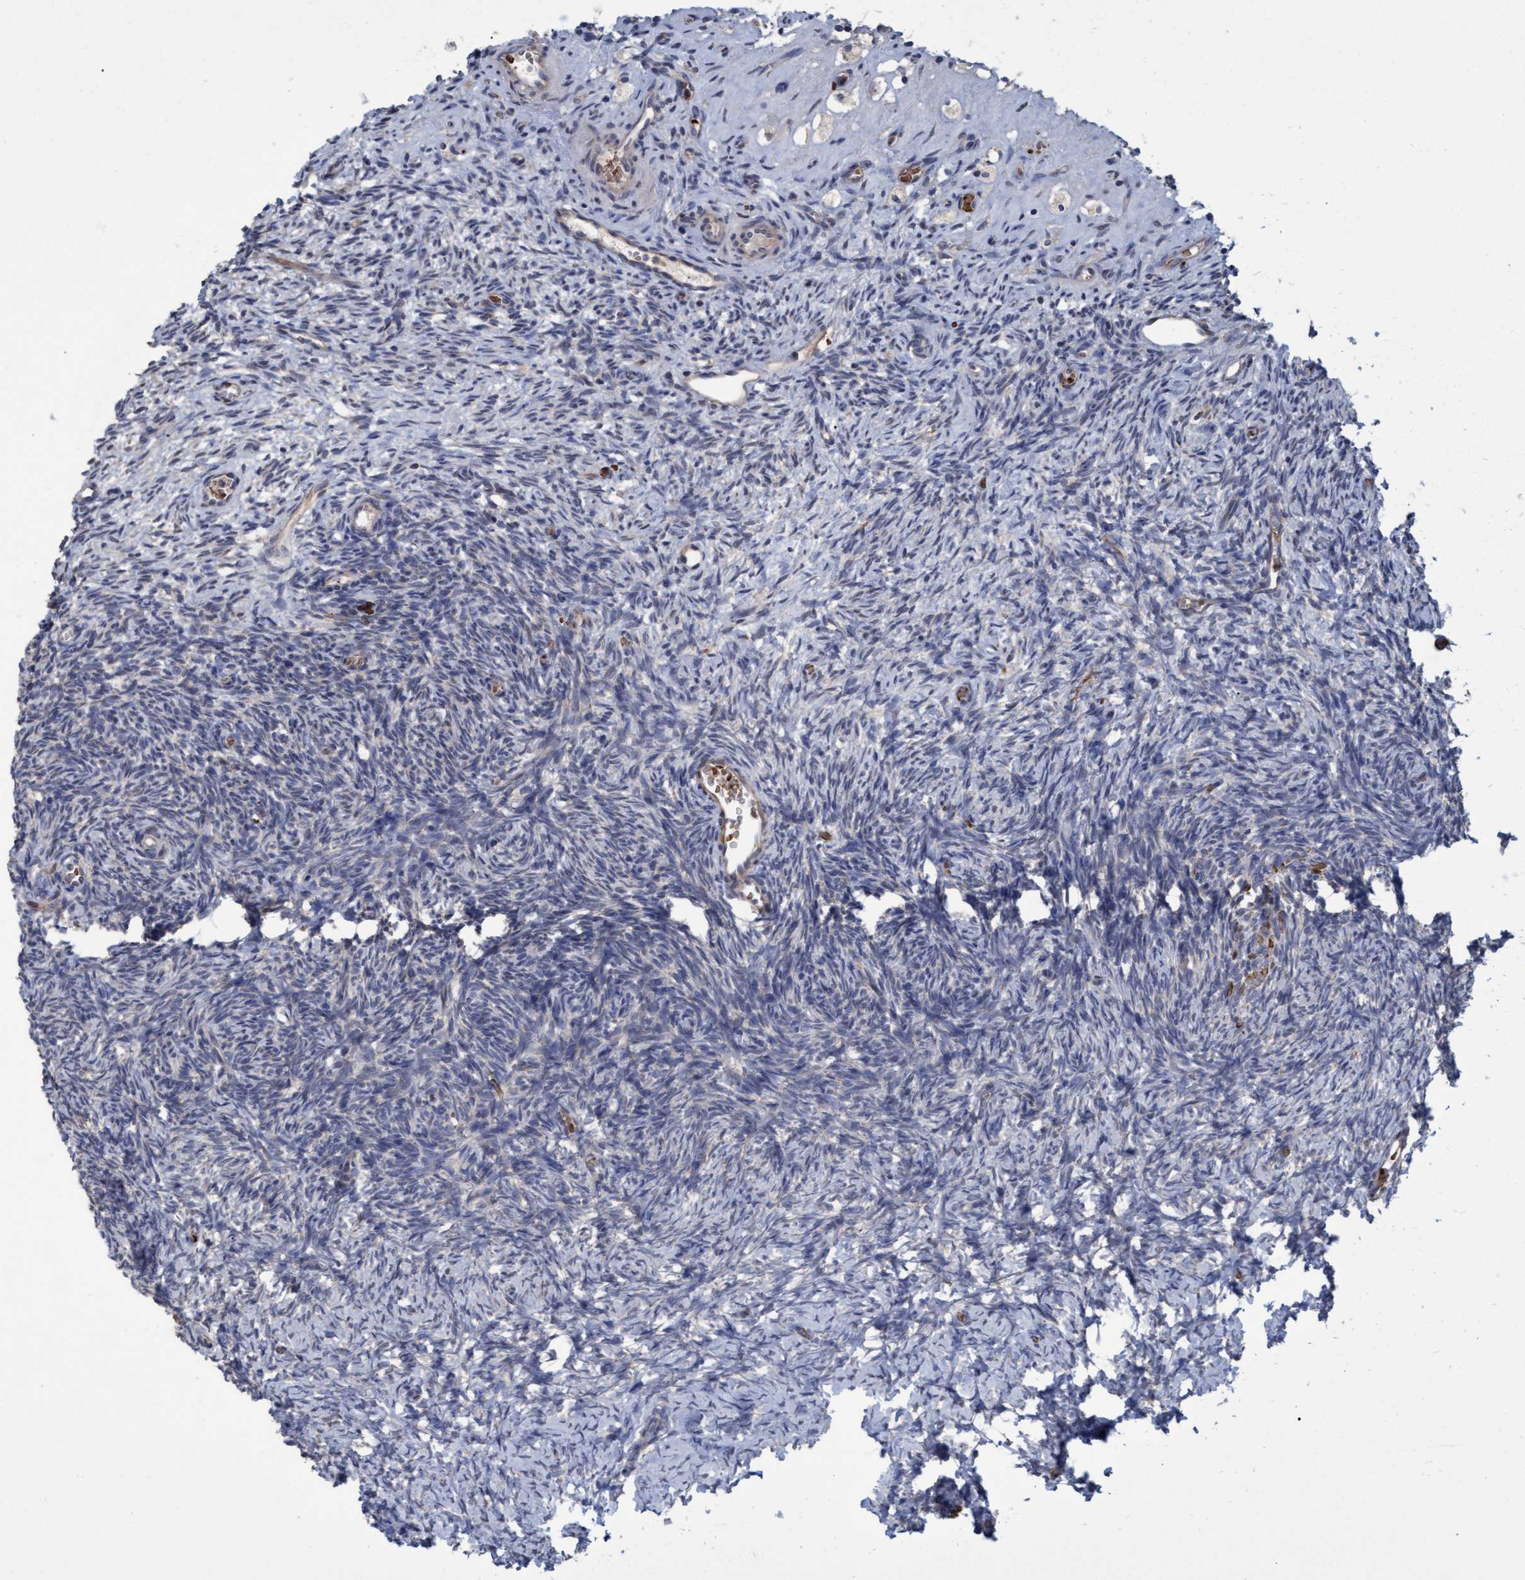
{"staining": {"intensity": "negative", "quantity": "none", "location": "none"}, "tissue": "ovary", "cell_type": "Follicle cells", "image_type": "normal", "snomed": [{"axis": "morphology", "description": "Normal tissue, NOS"}, {"axis": "topography", "description": "Ovary"}], "caption": "An immunohistochemistry photomicrograph of unremarkable ovary is shown. There is no staining in follicle cells of ovary.", "gene": "NAA15", "patient": {"sex": "female", "age": 34}}